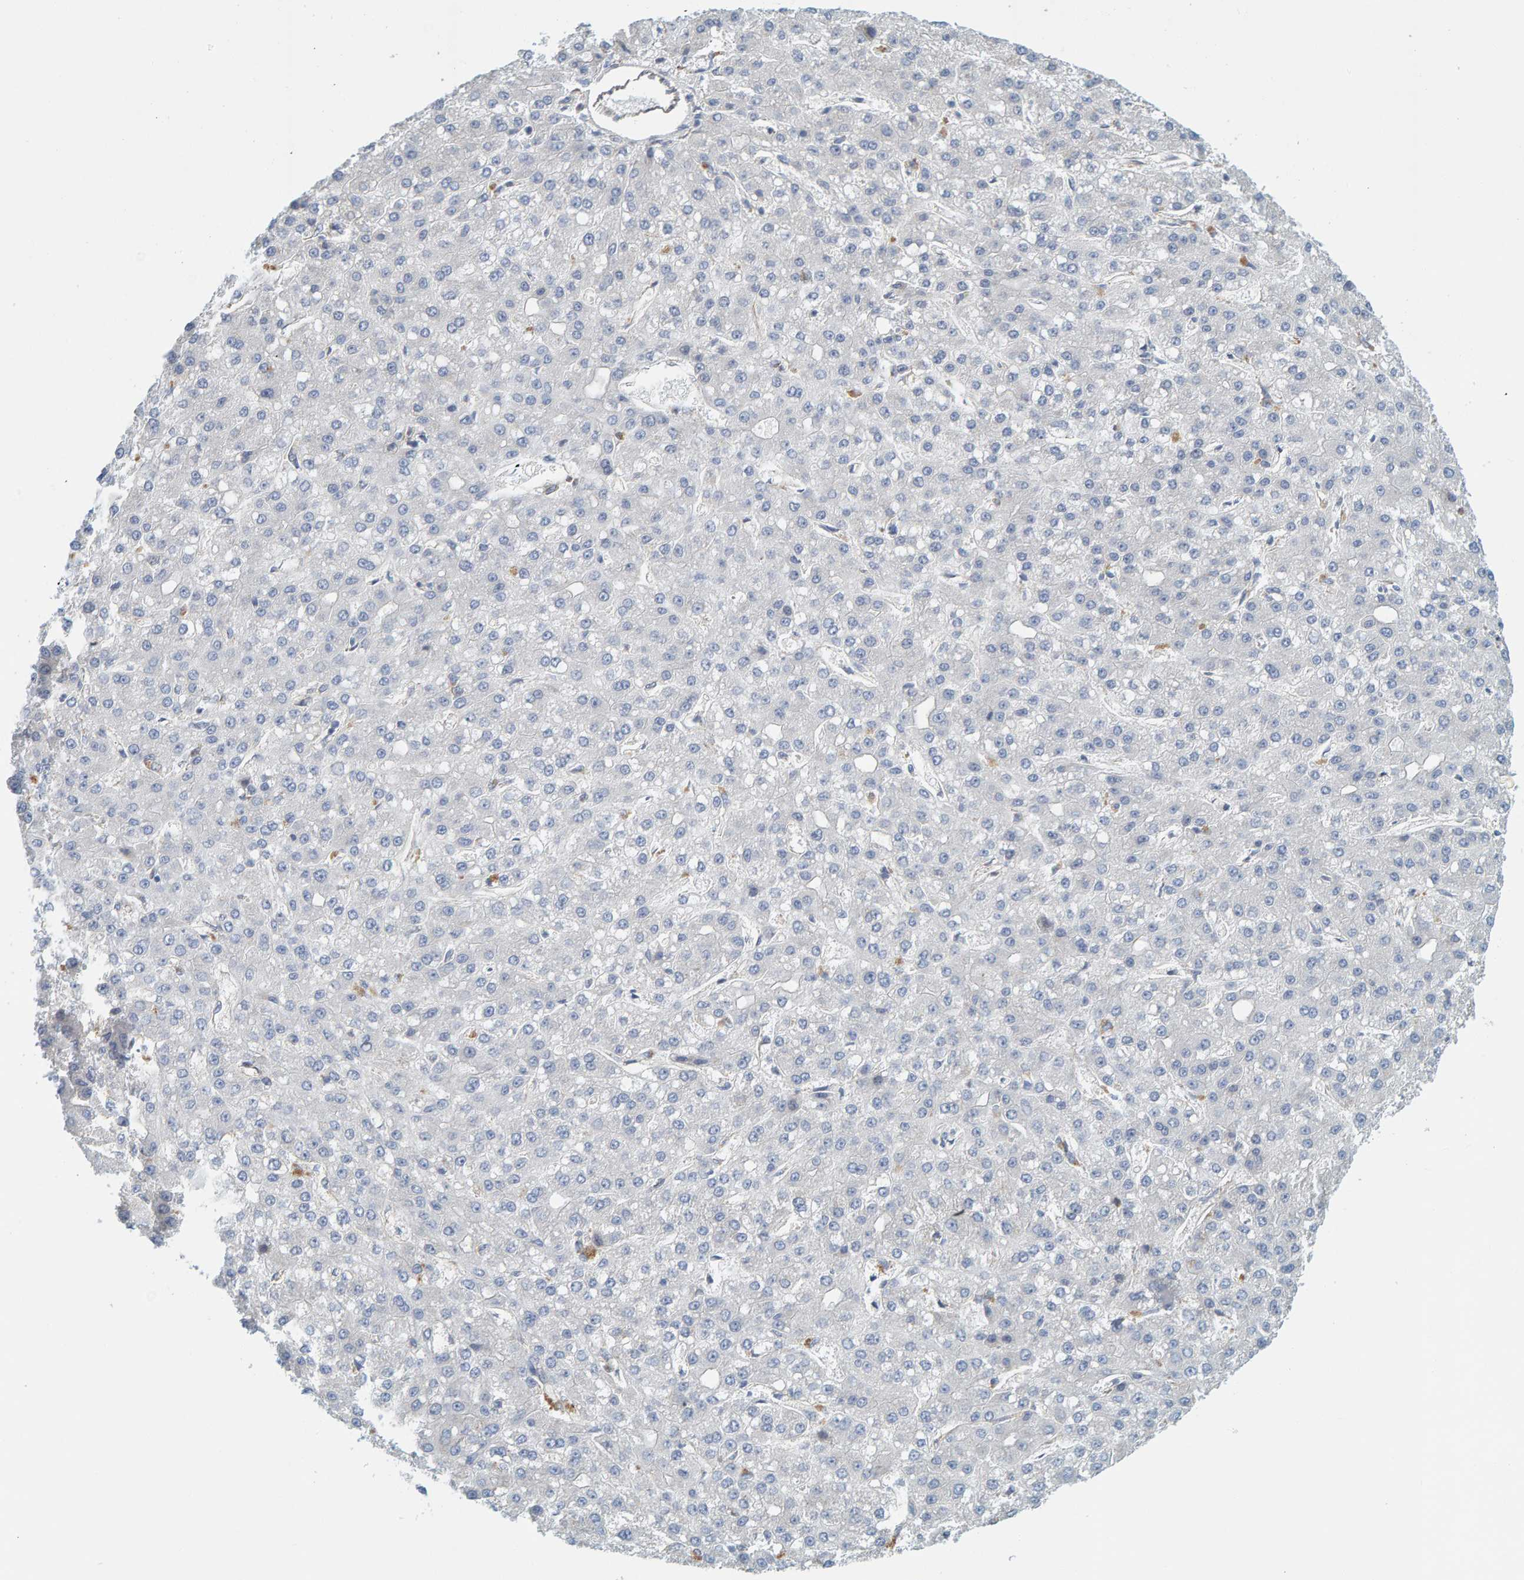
{"staining": {"intensity": "negative", "quantity": "none", "location": "none"}, "tissue": "liver cancer", "cell_type": "Tumor cells", "image_type": "cancer", "snomed": [{"axis": "morphology", "description": "Carcinoma, Hepatocellular, NOS"}, {"axis": "topography", "description": "Liver"}], "caption": "High power microscopy micrograph of an immunohistochemistry photomicrograph of liver cancer, revealing no significant staining in tumor cells.", "gene": "PRKD2", "patient": {"sex": "male", "age": 67}}